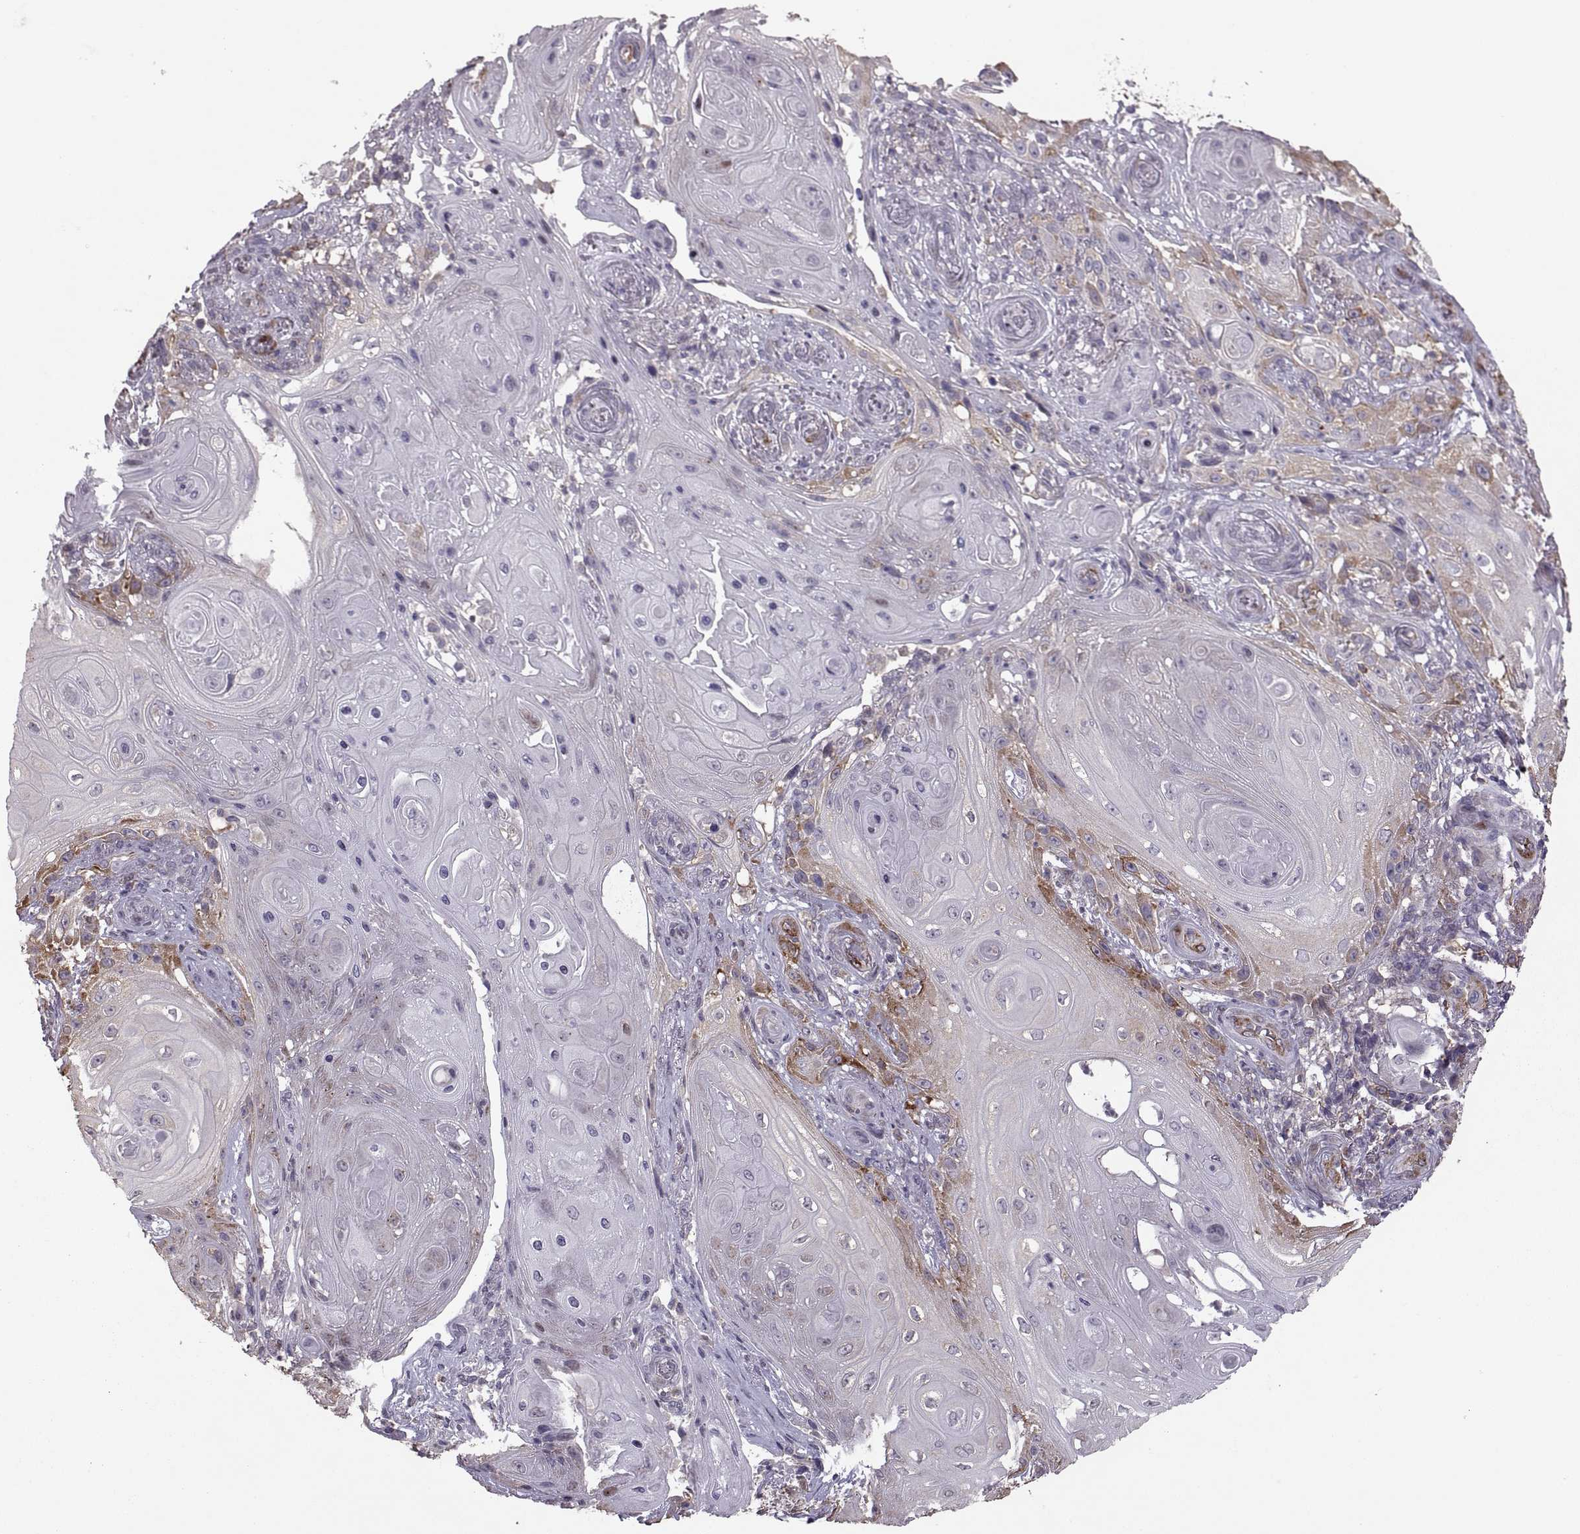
{"staining": {"intensity": "strong", "quantity": "<25%", "location": "cytoplasmic/membranous"}, "tissue": "skin cancer", "cell_type": "Tumor cells", "image_type": "cancer", "snomed": [{"axis": "morphology", "description": "Squamous cell carcinoma, NOS"}, {"axis": "topography", "description": "Skin"}], "caption": "Immunohistochemical staining of skin squamous cell carcinoma demonstrates medium levels of strong cytoplasmic/membranous positivity in about <25% of tumor cells. (brown staining indicates protein expression, while blue staining denotes nuclei).", "gene": "PABPC1", "patient": {"sex": "male", "age": 62}}